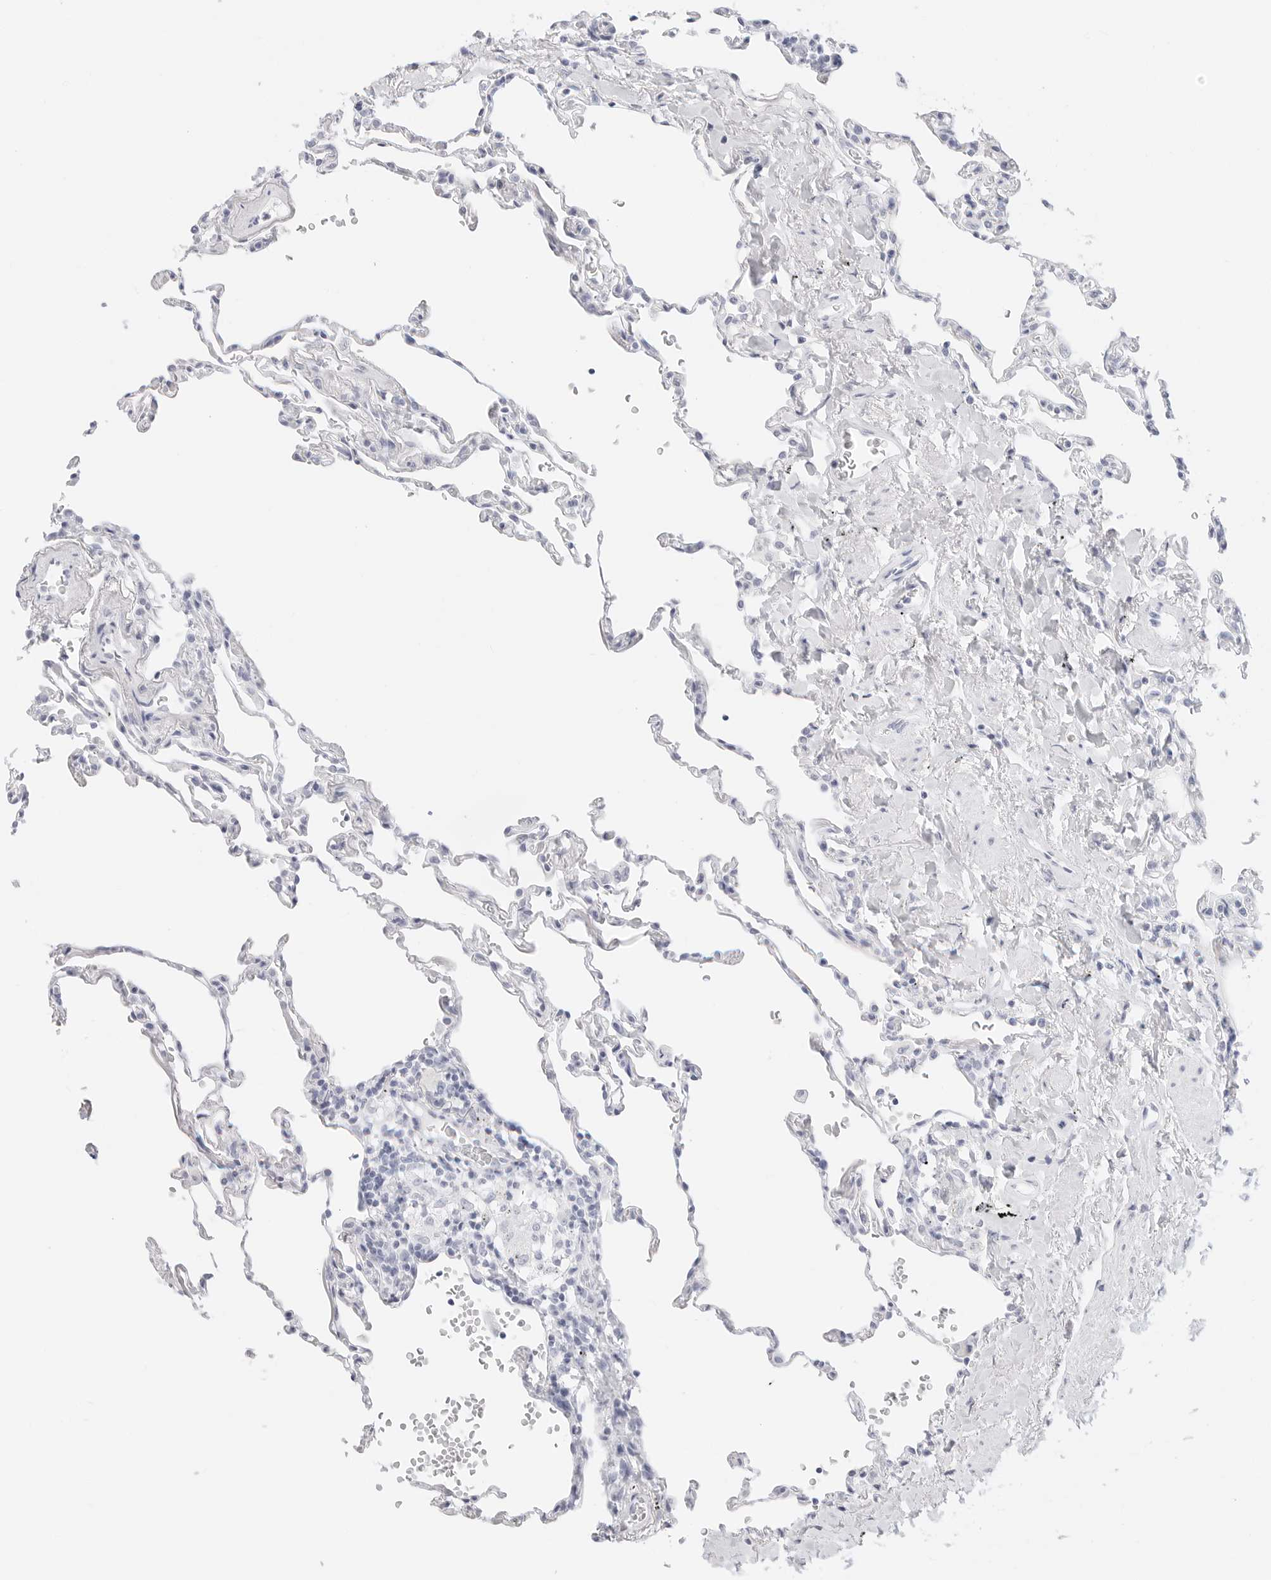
{"staining": {"intensity": "negative", "quantity": "none", "location": "none"}, "tissue": "lung", "cell_type": "Alveolar cells", "image_type": "normal", "snomed": [{"axis": "morphology", "description": "Normal tissue, NOS"}, {"axis": "topography", "description": "Lung"}], "caption": "IHC image of unremarkable lung stained for a protein (brown), which demonstrates no staining in alveolar cells. (DAB (3,3'-diaminobenzidine) IHC with hematoxylin counter stain).", "gene": "TFF2", "patient": {"sex": "male", "age": 59}}